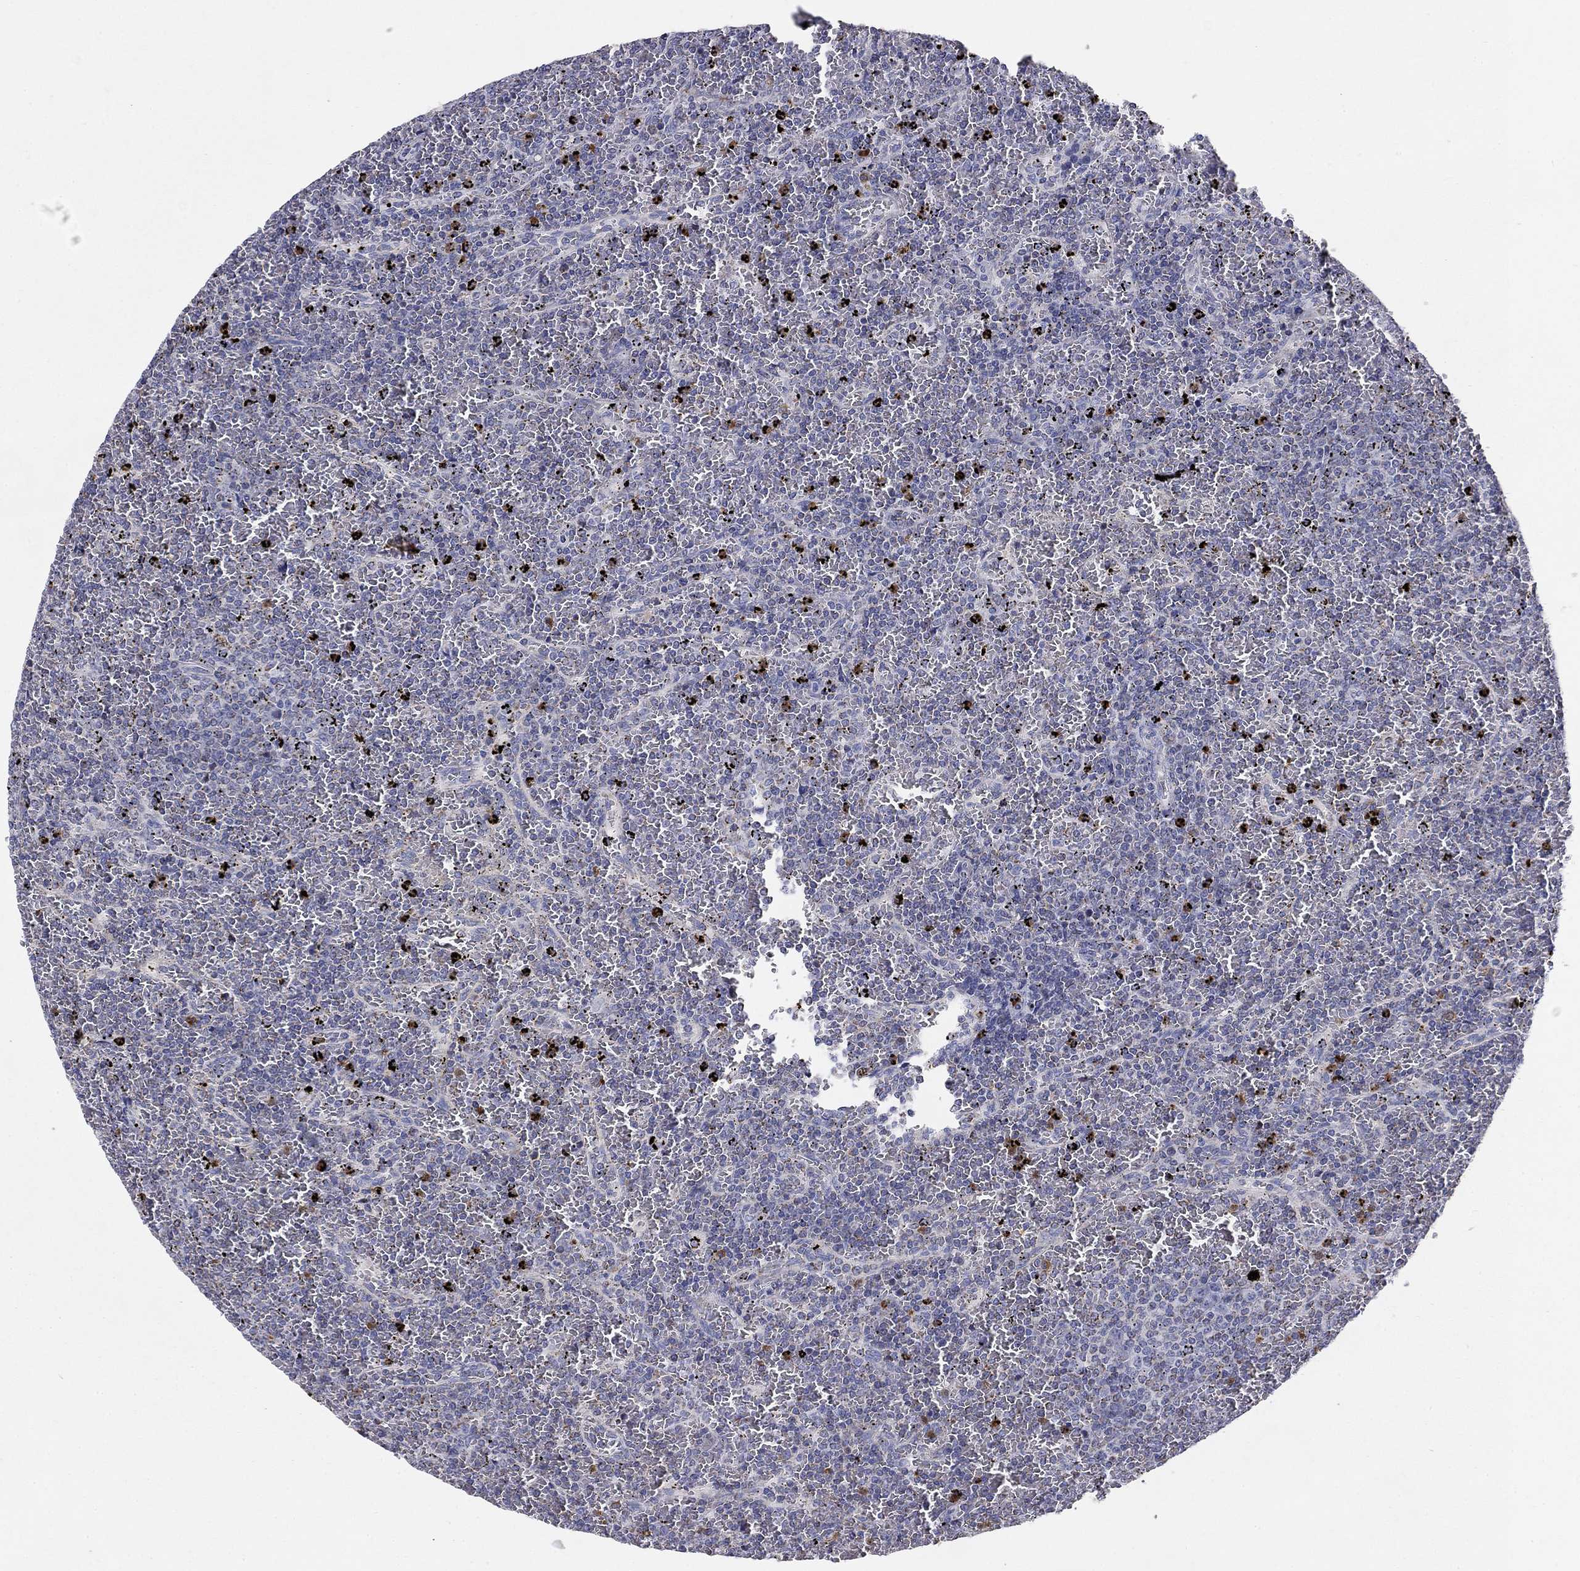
{"staining": {"intensity": "negative", "quantity": "none", "location": "none"}, "tissue": "lymphoma", "cell_type": "Tumor cells", "image_type": "cancer", "snomed": [{"axis": "morphology", "description": "Malignant lymphoma, non-Hodgkin's type, Low grade"}, {"axis": "topography", "description": "Spleen"}], "caption": "Immunohistochemistry (IHC) photomicrograph of neoplastic tissue: low-grade malignant lymphoma, non-Hodgkin's type stained with DAB exhibits no significant protein expression in tumor cells.", "gene": "NDUFA4L2", "patient": {"sex": "female", "age": 77}}